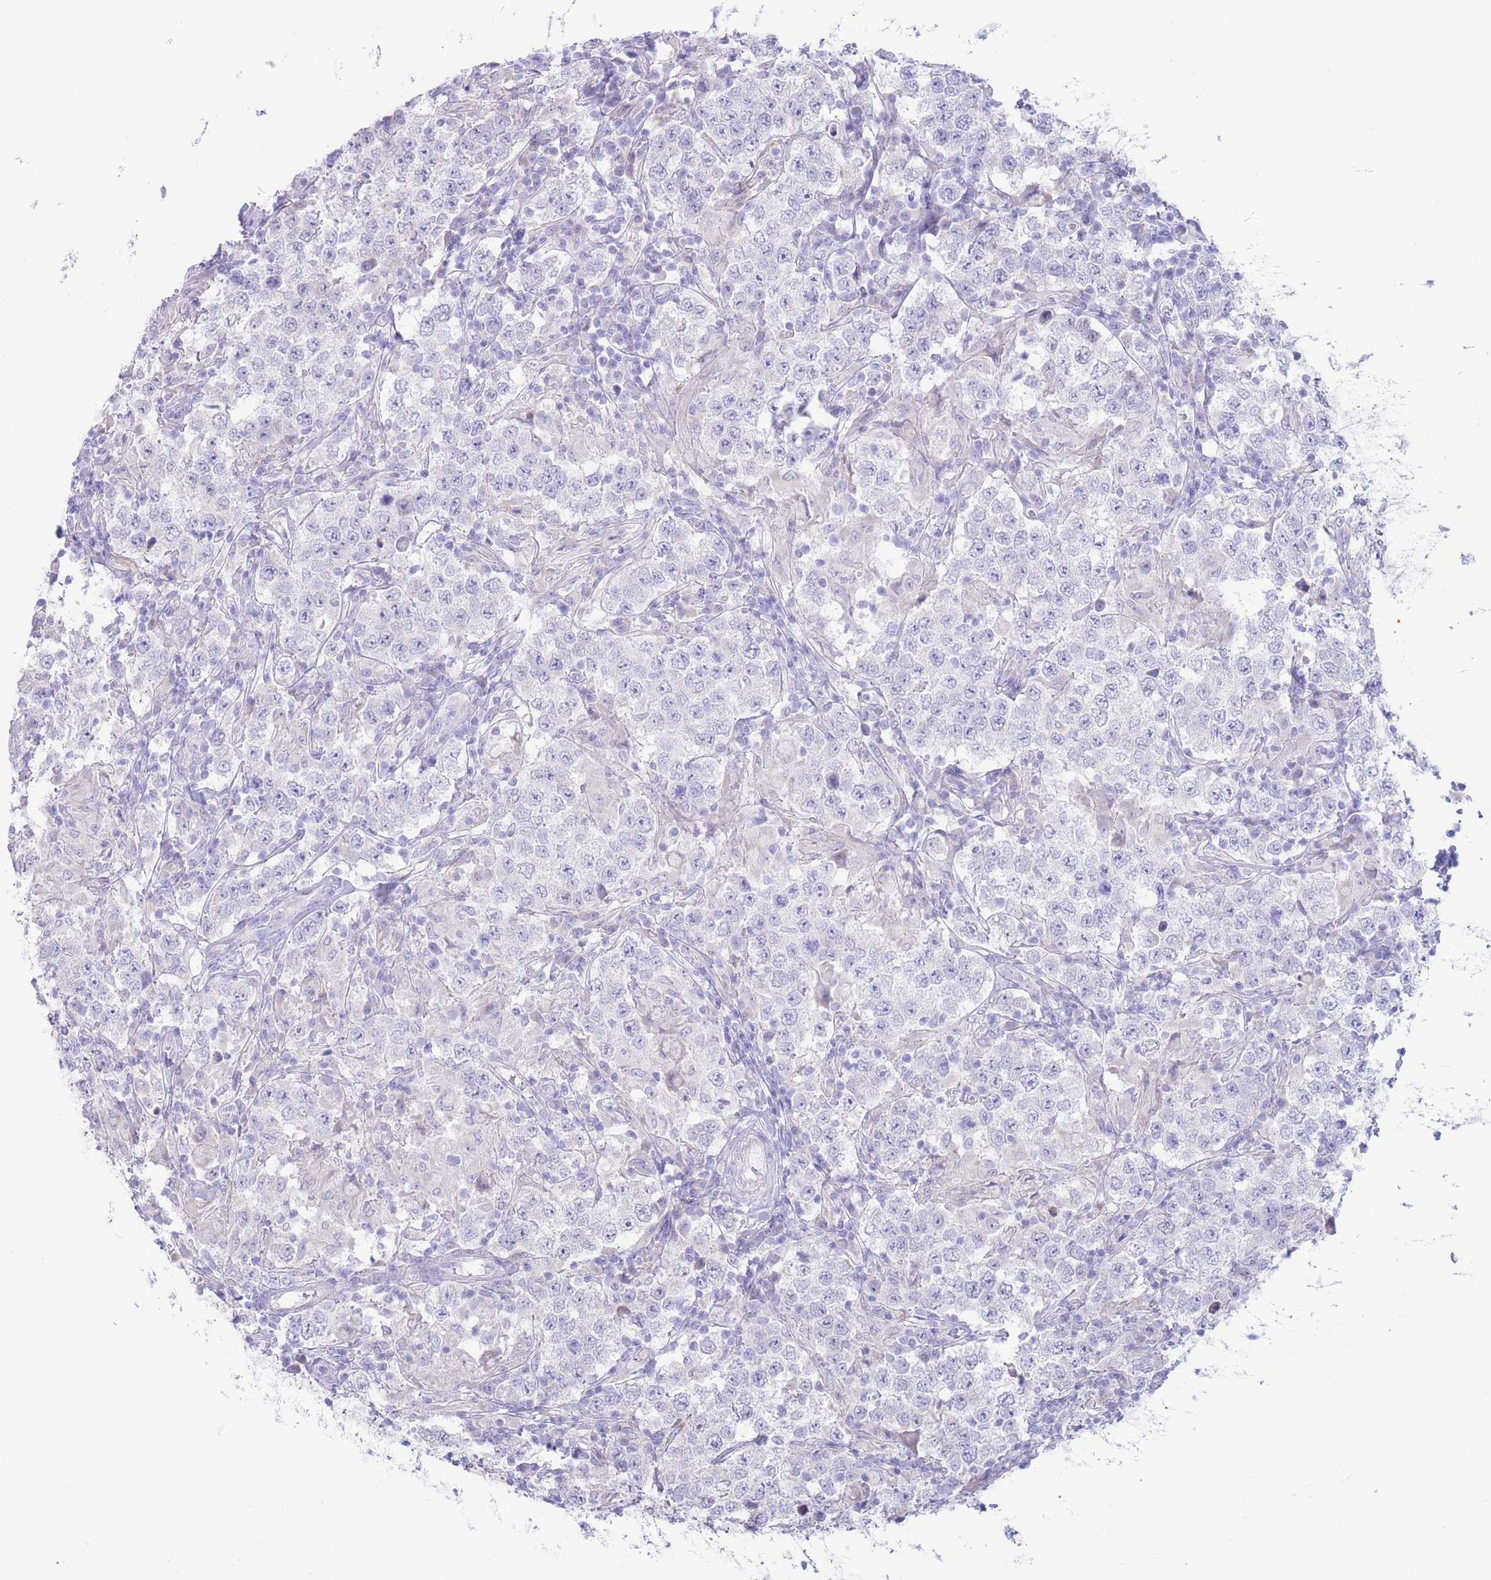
{"staining": {"intensity": "negative", "quantity": "none", "location": "none"}, "tissue": "testis cancer", "cell_type": "Tumor cells", "image_type": "cancer", "snomed": [{"axis": "morphology", "description": "Seminoma, NOS"}, {"axis": "morphology", "description": "Carcinoma, Embryonal, NOS"}, {"axis": "topography", "description": "Testis"}], "caption": "Photomicrograph shows no protein staining in tumor cells of testis cancer tissue.", "gene": "FAH", "patient": {"sex": "male", "age": 41}}